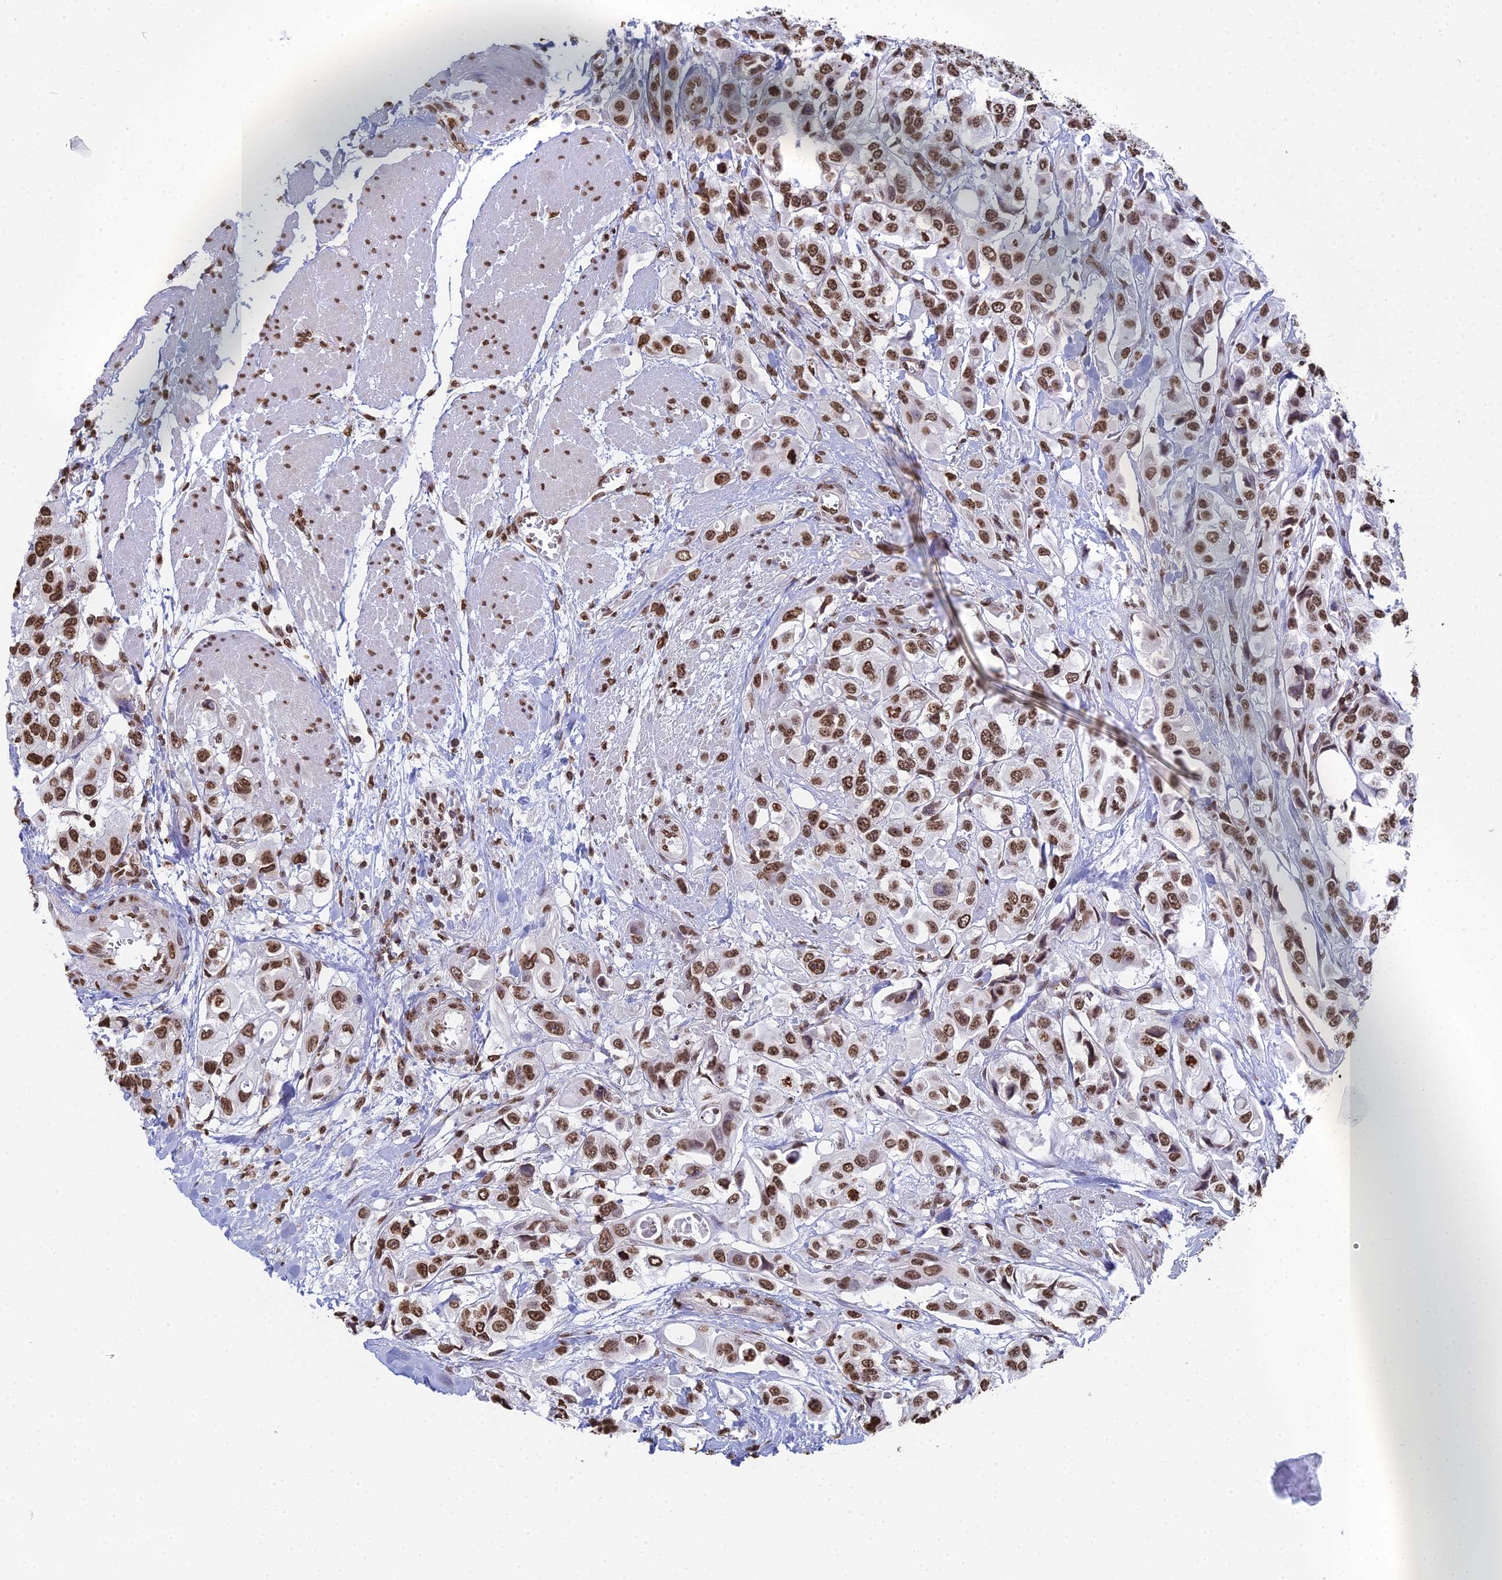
{"staining": {"intensity": "strong", "quantity": ">75%", "location": "nuclear"}, "tissue": "urothelial cancer", "cell_type": "Tumor cells", "image_type": "cancer", "snomed": [{"axis": "morphology", "description": "Urothelial carcinoma, High grade"}, {"axis": "topography", "description": "Urinary bladder"}], "caption": "Protein analysis of urothelial carcinoma (high-grade) tissue reveals strong nuclear staining in about >75% of tumor cells.", "gene": "GBP3", "patient": {"sex": "male", "age": 67}}